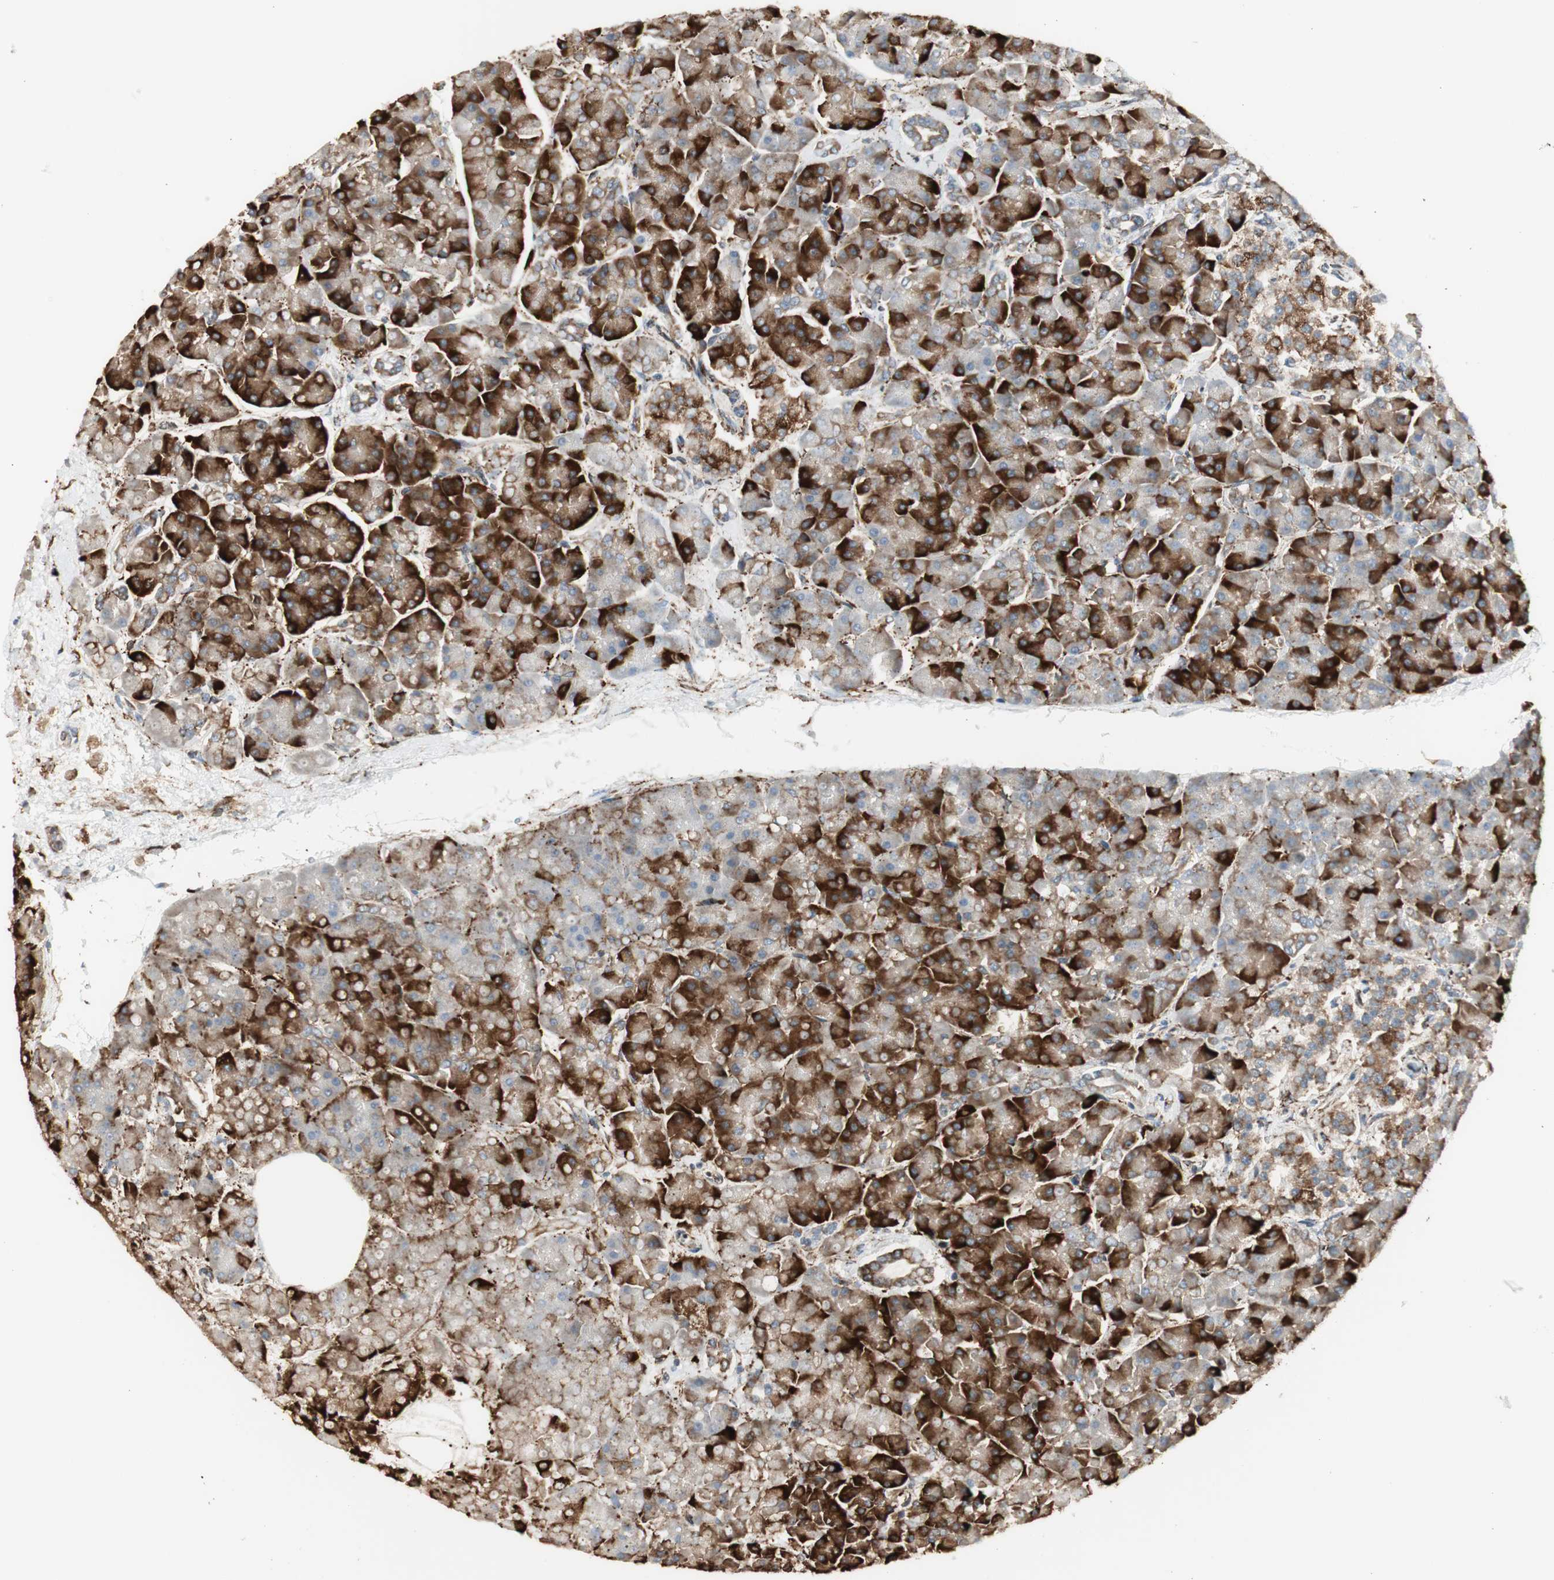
{"staining": {"intensity": "strong", "quantity": ">75%", "location": "cytoplasmic/membranous"}, "tissue": "pancreas", "cell_type": "Exocrine glandular cells", "image_type": "normal", "snomed": [{"axis": "morphology", "description": "Normal tissue, NOS"}, {"axis": "topography", "description": "Pancreas"}], "caption": "Immunohistochemistry of unremarkable human pancreas displays high levels of strong cytoplasmic/membranous expression in approximately >75% of exocrine glandular cells. The staining is performed using DAB (3,3'-diaminobenzidine) brown chromogen to label protein expression. The nuclei are counter-stained blue using hematoxylin.", "gene": "HSP90B1", "patient": {"sex": "female", "age": 70}}